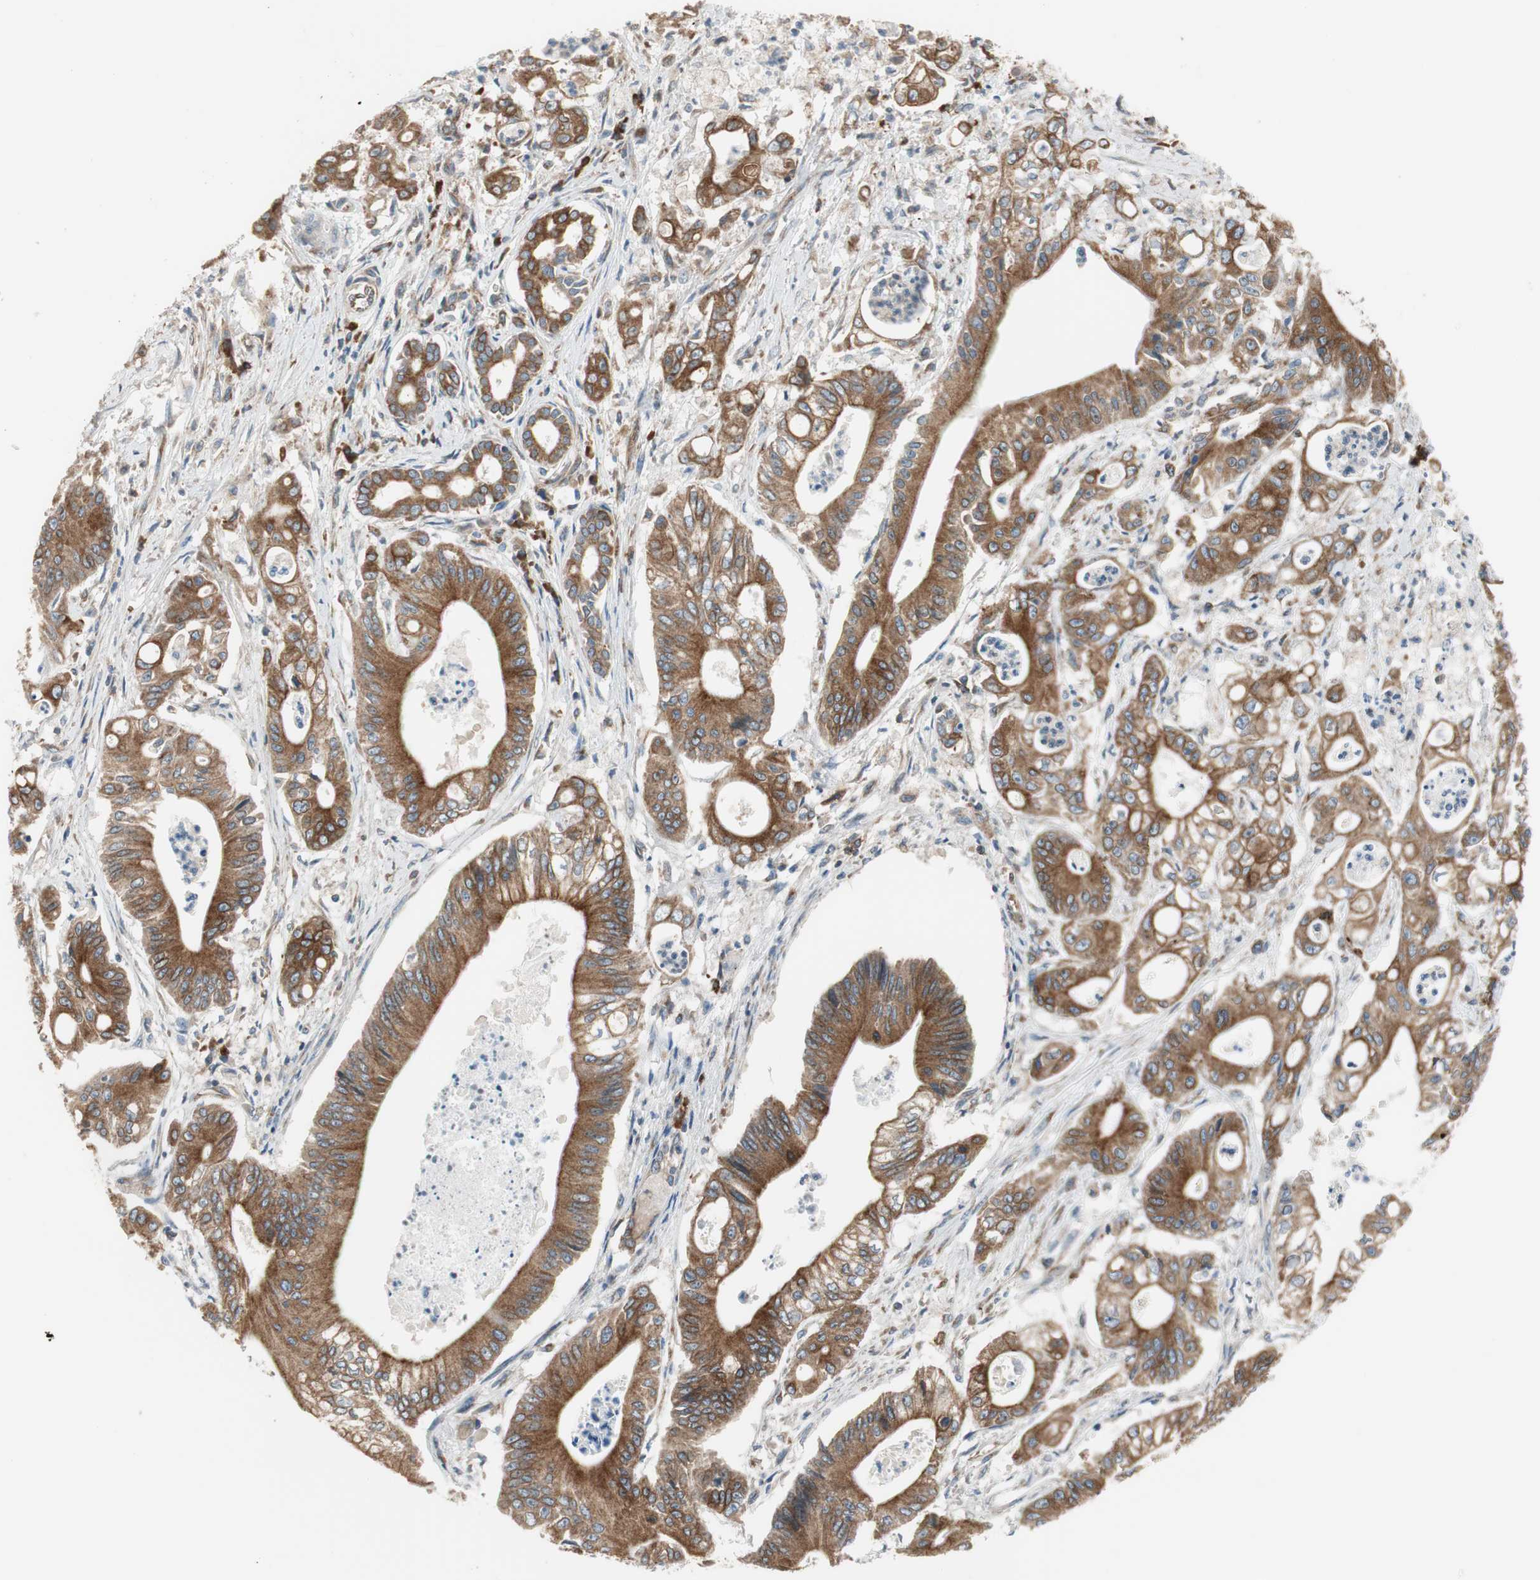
{"staining": {"intensity": "moderate", "quantity": ">75%", "location": "cytoplasmic/membranous"}, "tissue": "pancreatic cancer", "cell_type": "Tumor cells", "image_type": "cancer", "snomed": [{"axis": "morphology", "description": "Normal tissue, NOS"}, {"axis": "topography", "description": "Lymph node"}], "caption": "An immunohistochemistry histopathology image of tumor tissue is shown. Protein staining in brown highlights moderate cytoplasmic/membranous positivity in pancreatic cancer within tumor cells.", "gene": "CLCC1", "patient": {"sex": "male", "age": 62}}